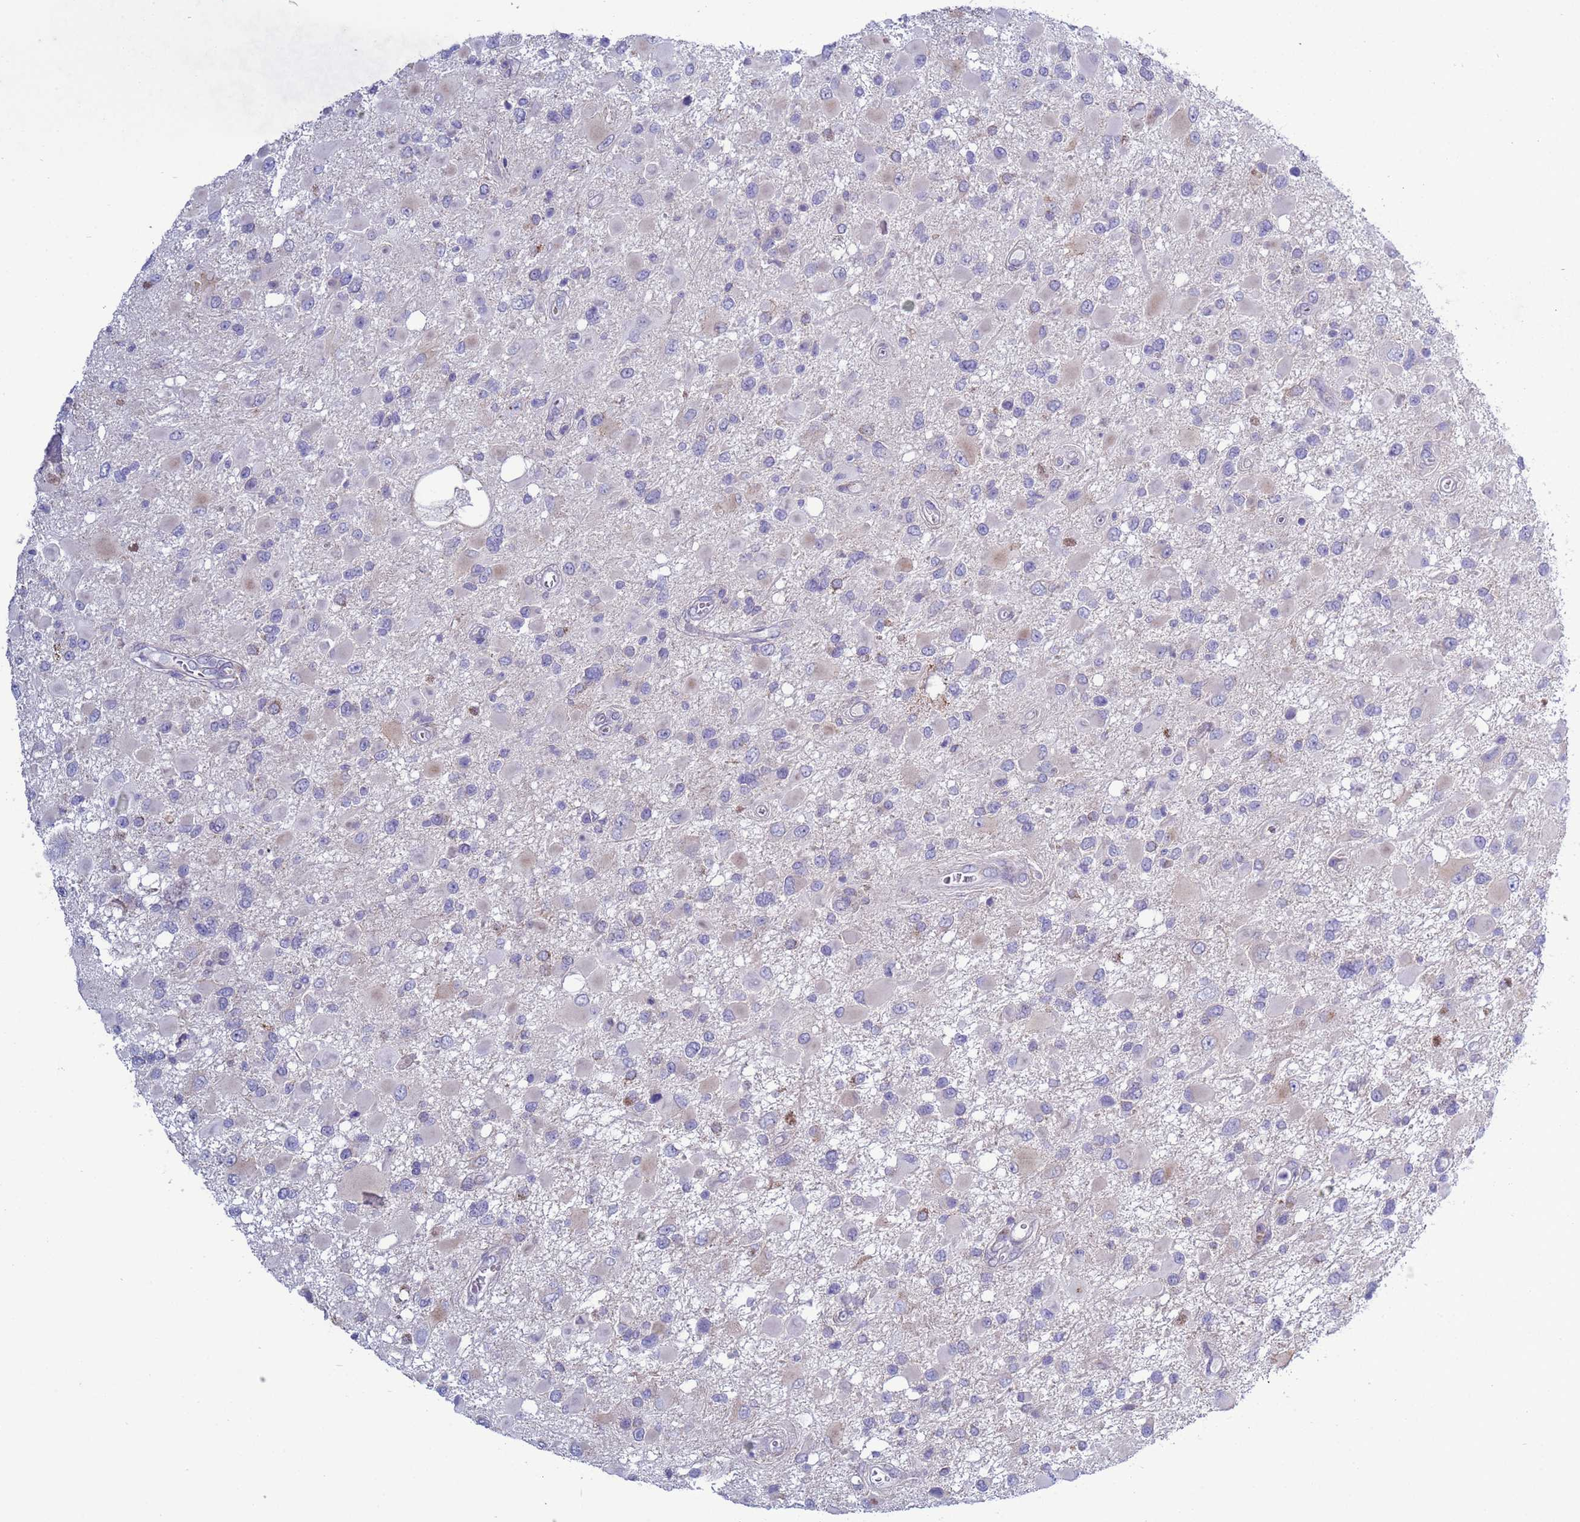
{"staining": {"intensity": "negative", "quantity": "none", "location": "none"}, "tissue": "glioma", "cell_type": "Tumor cells", "image_type": "cancer", "snomed": [{"axis": "morphology", "description": "Glioma, malignant, High grade"}, {"axis": "topography", "description": "Brain"}], "caption": "This is an IHC photomicrograph of human high-grade glioma (malignant). There is no positivity in tumor cells.", "gene": "ABHD17B", "patient": {"sex": "male", "age": 53}}